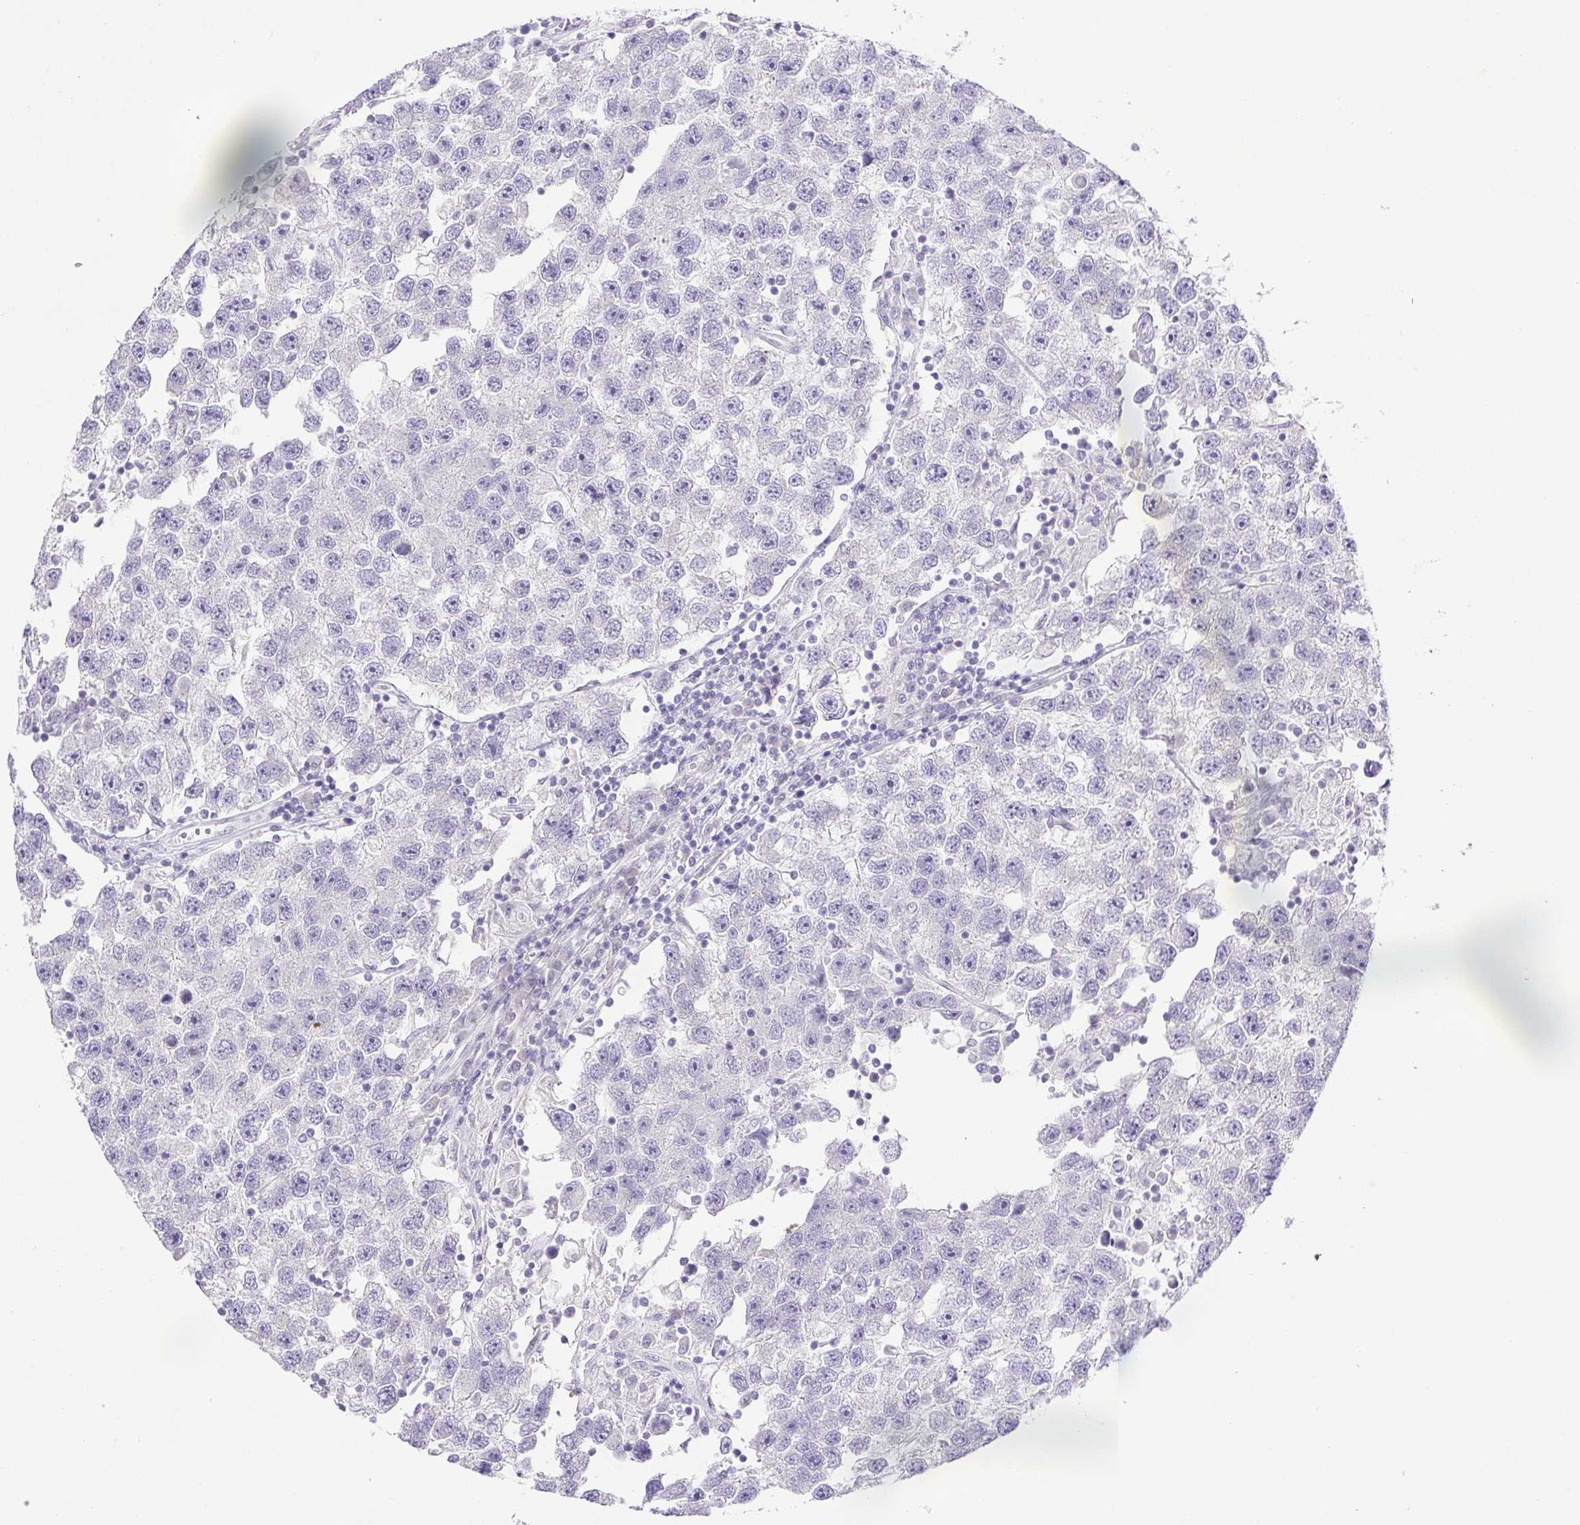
{"staining": {"intensity": "negative", "quantity": "none", "location": "none"}, "tissue": "testis cancer", "cell_type": "Tumor cells", "image_type": "cancer", "snomed": [{"axis": "morphology", "description": "Seminoma, NOS"}, {"axis": "topography", "description": "Testis"}], "caption": "This micrograph is of testis cancer stained with immunohistochemistry to label a protein in brown with the nuclei are counter-stained blue. There is no positivity in tumor cells.", "gene": "PAPPA2", "patient": {"sex": "male", "age": 26}}